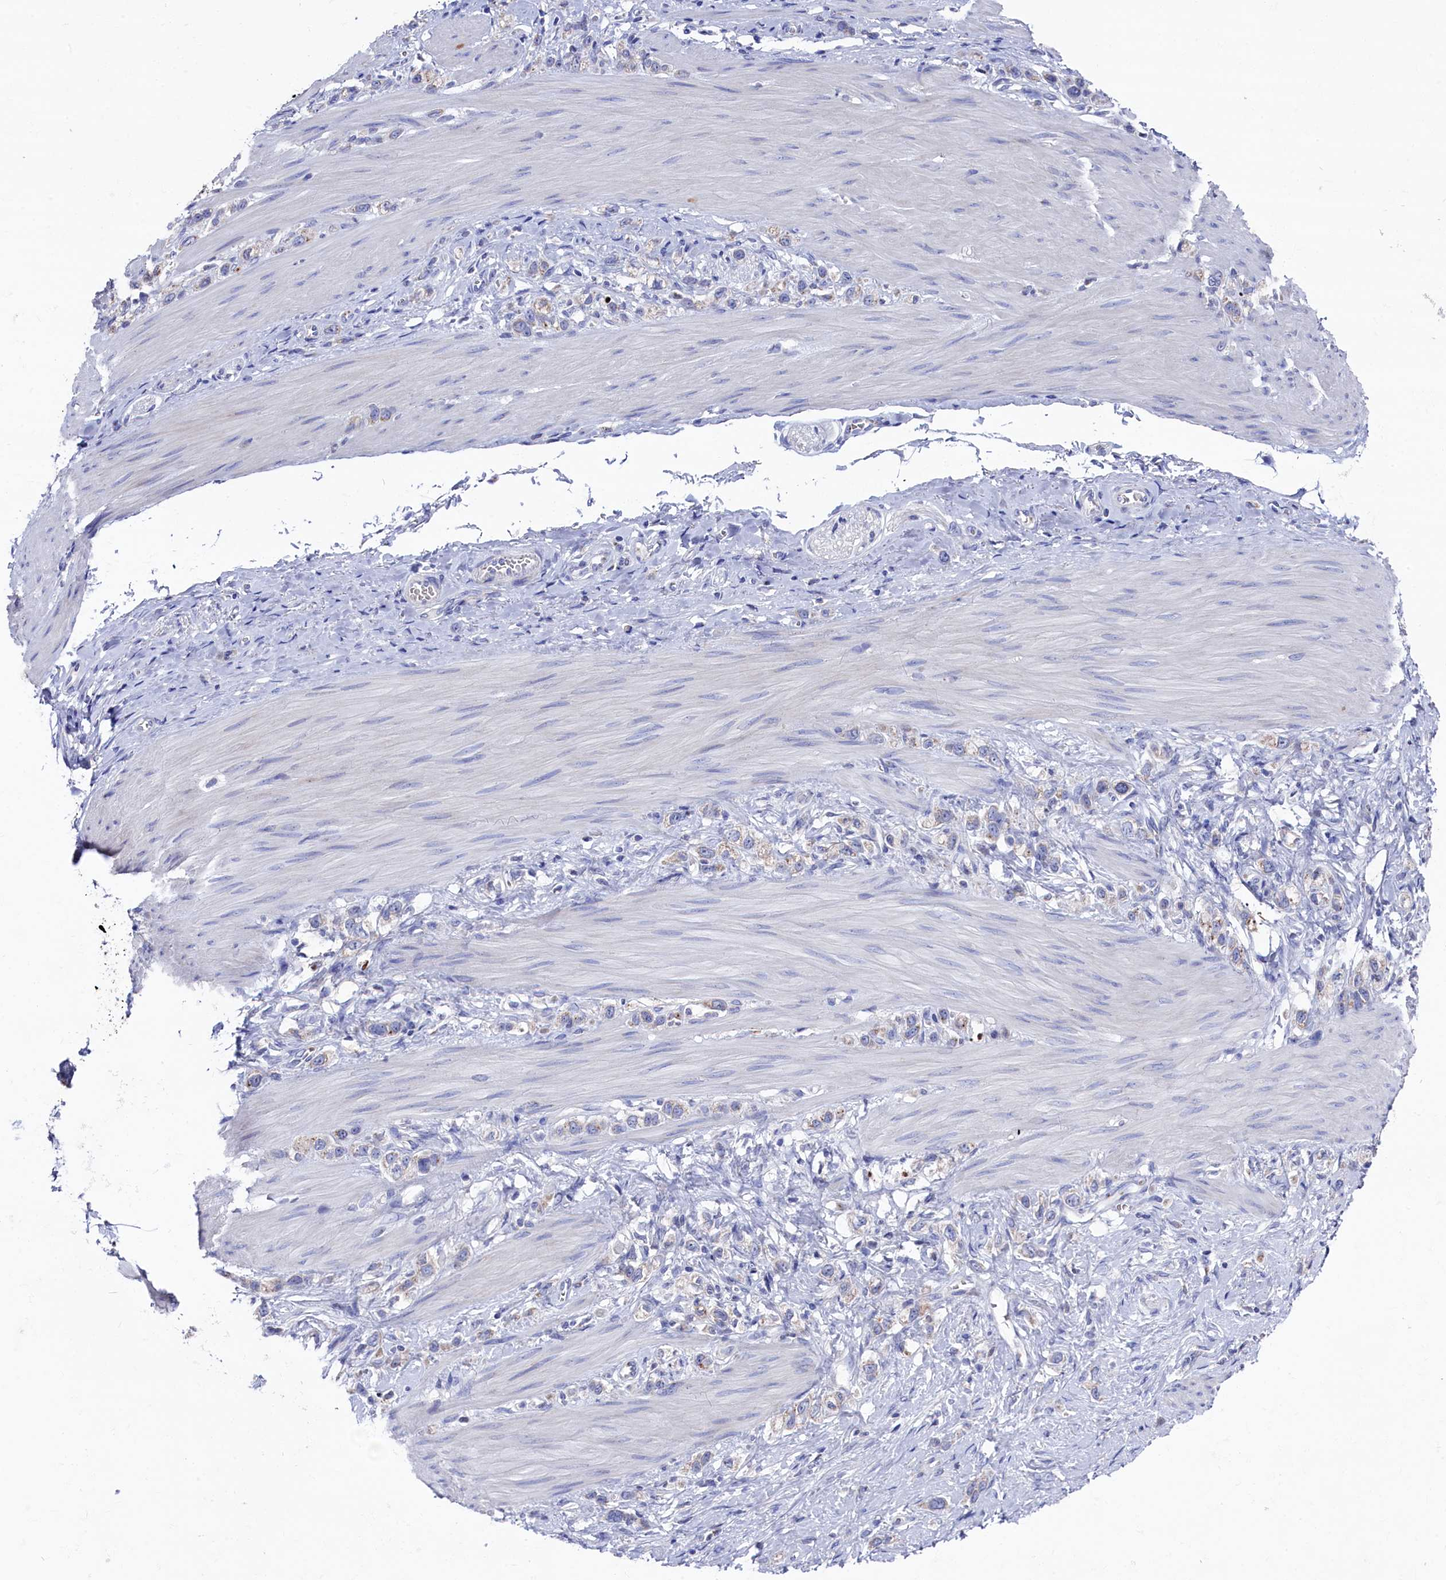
{"staining": {"intensity": "weak", "quantity": "25%-75%", "location": "cytoplasmic/membranous"}, "tissue": "stomach cancer", "cell_type": "Tumor cells", "image_type": "cancer", "snomed": [{"axis": "morphology", "description": "Adenocarcinoma, NOS"}, {"axis": "topography", "description": "Stomach"}], "caption": "Tumor cells show low levels of weak cytoplasmic/membranous positivity in about 25%-75% of cells in human adenocarcinoma (stomach).", "gene": "GPR108", "patient": {"sex": "female", "age": 65}}